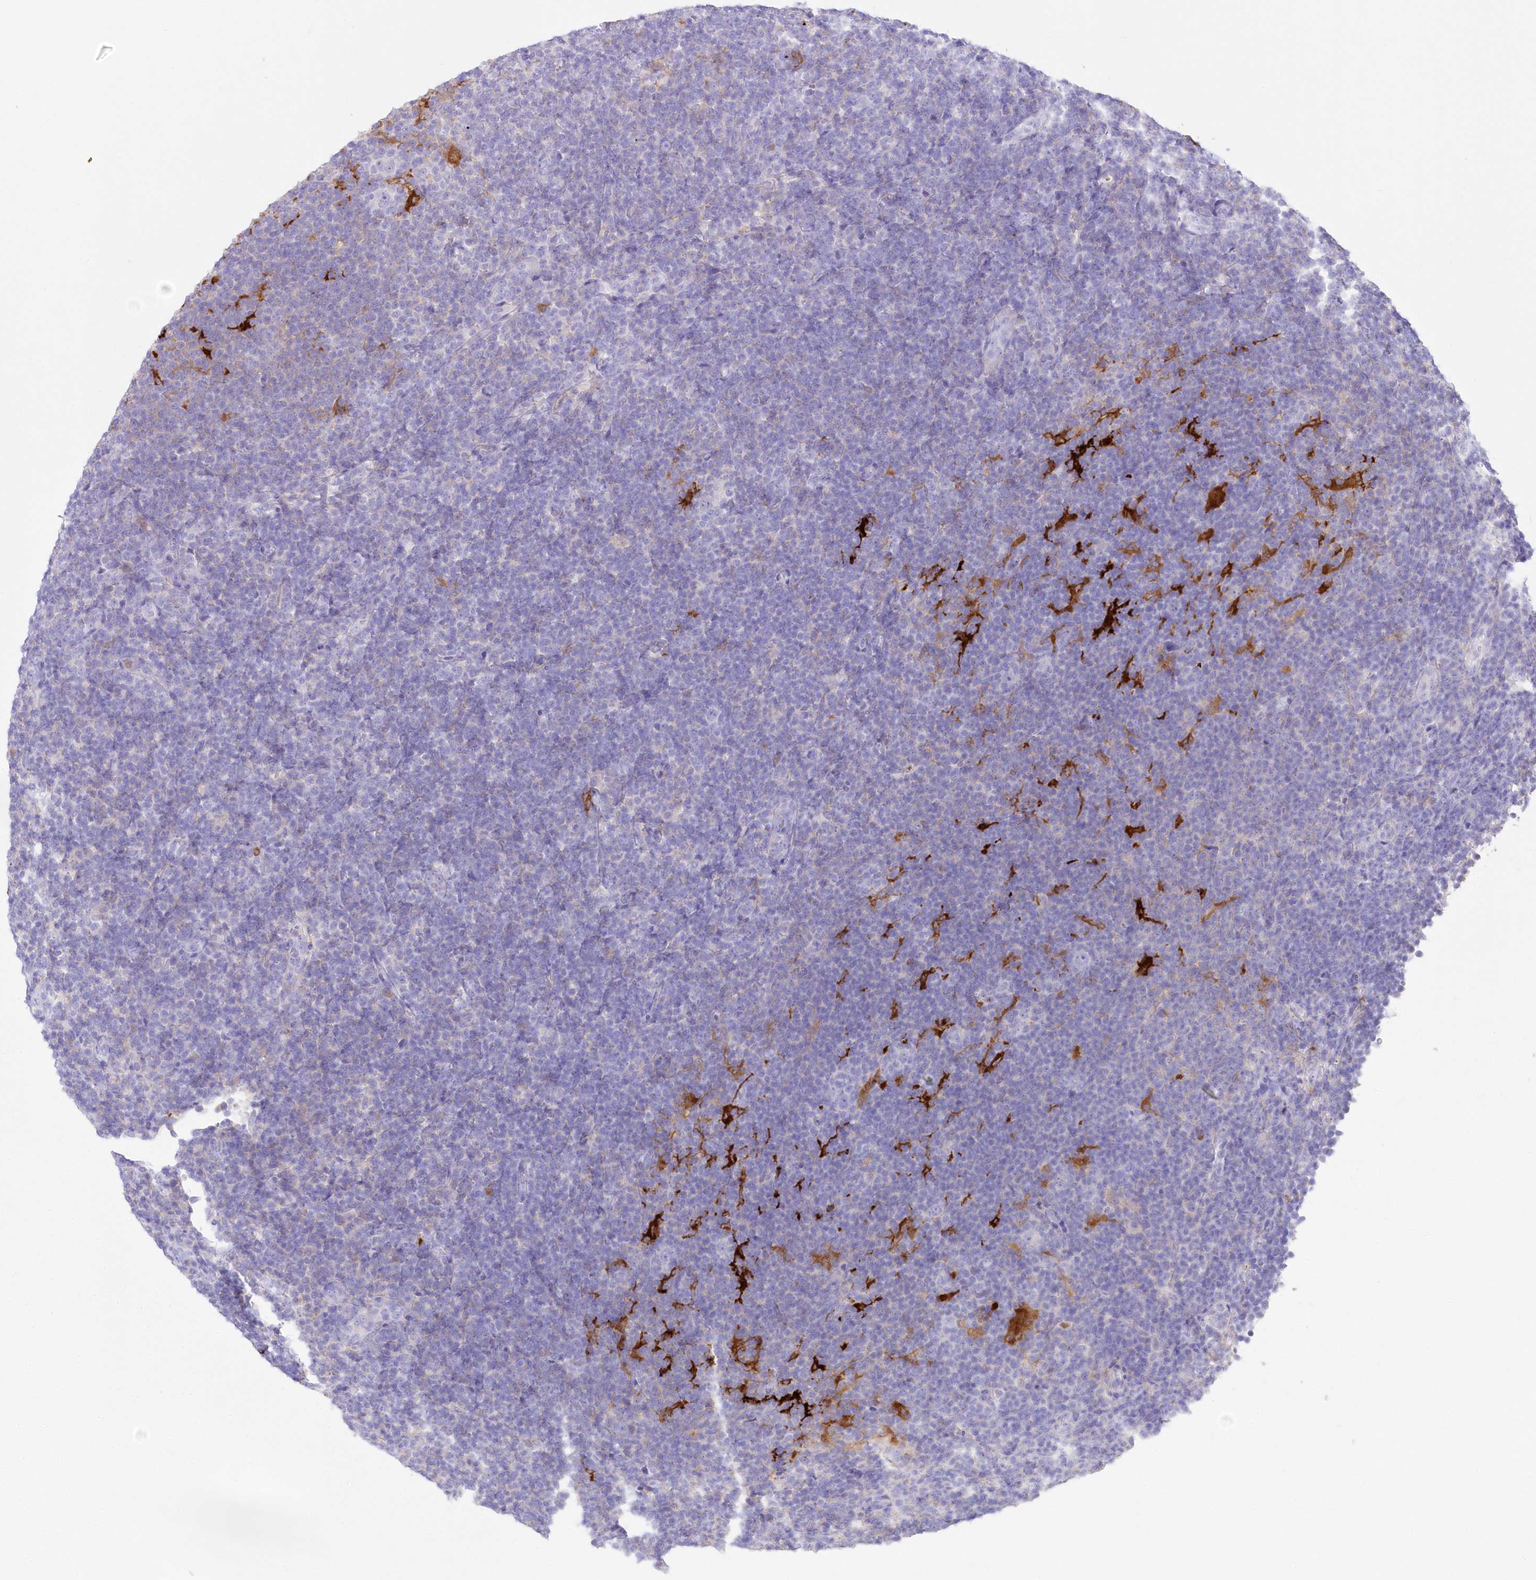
{"staining": {"intensity": "negative", "quantity": "none", "location": "none"}, "tissue": "lymphoma", "cell_type": "Tumor cells", "image_type": "cancer", "snomed": [{"axis": "morphology", "description": "Hodgkin's disease, NOS"}, {"axis": "topography", "description": "Lymph node"}], "caption": "This photomicrograph is of Hodgkin's disease stained with immunohistochemistry (IHC) to label a protein in brown with the nuclei are counter-stained blue. There is no staining in tumor cells.", "gene": "DNAJC19", "patient": {"sex": "female", "age": 57}}